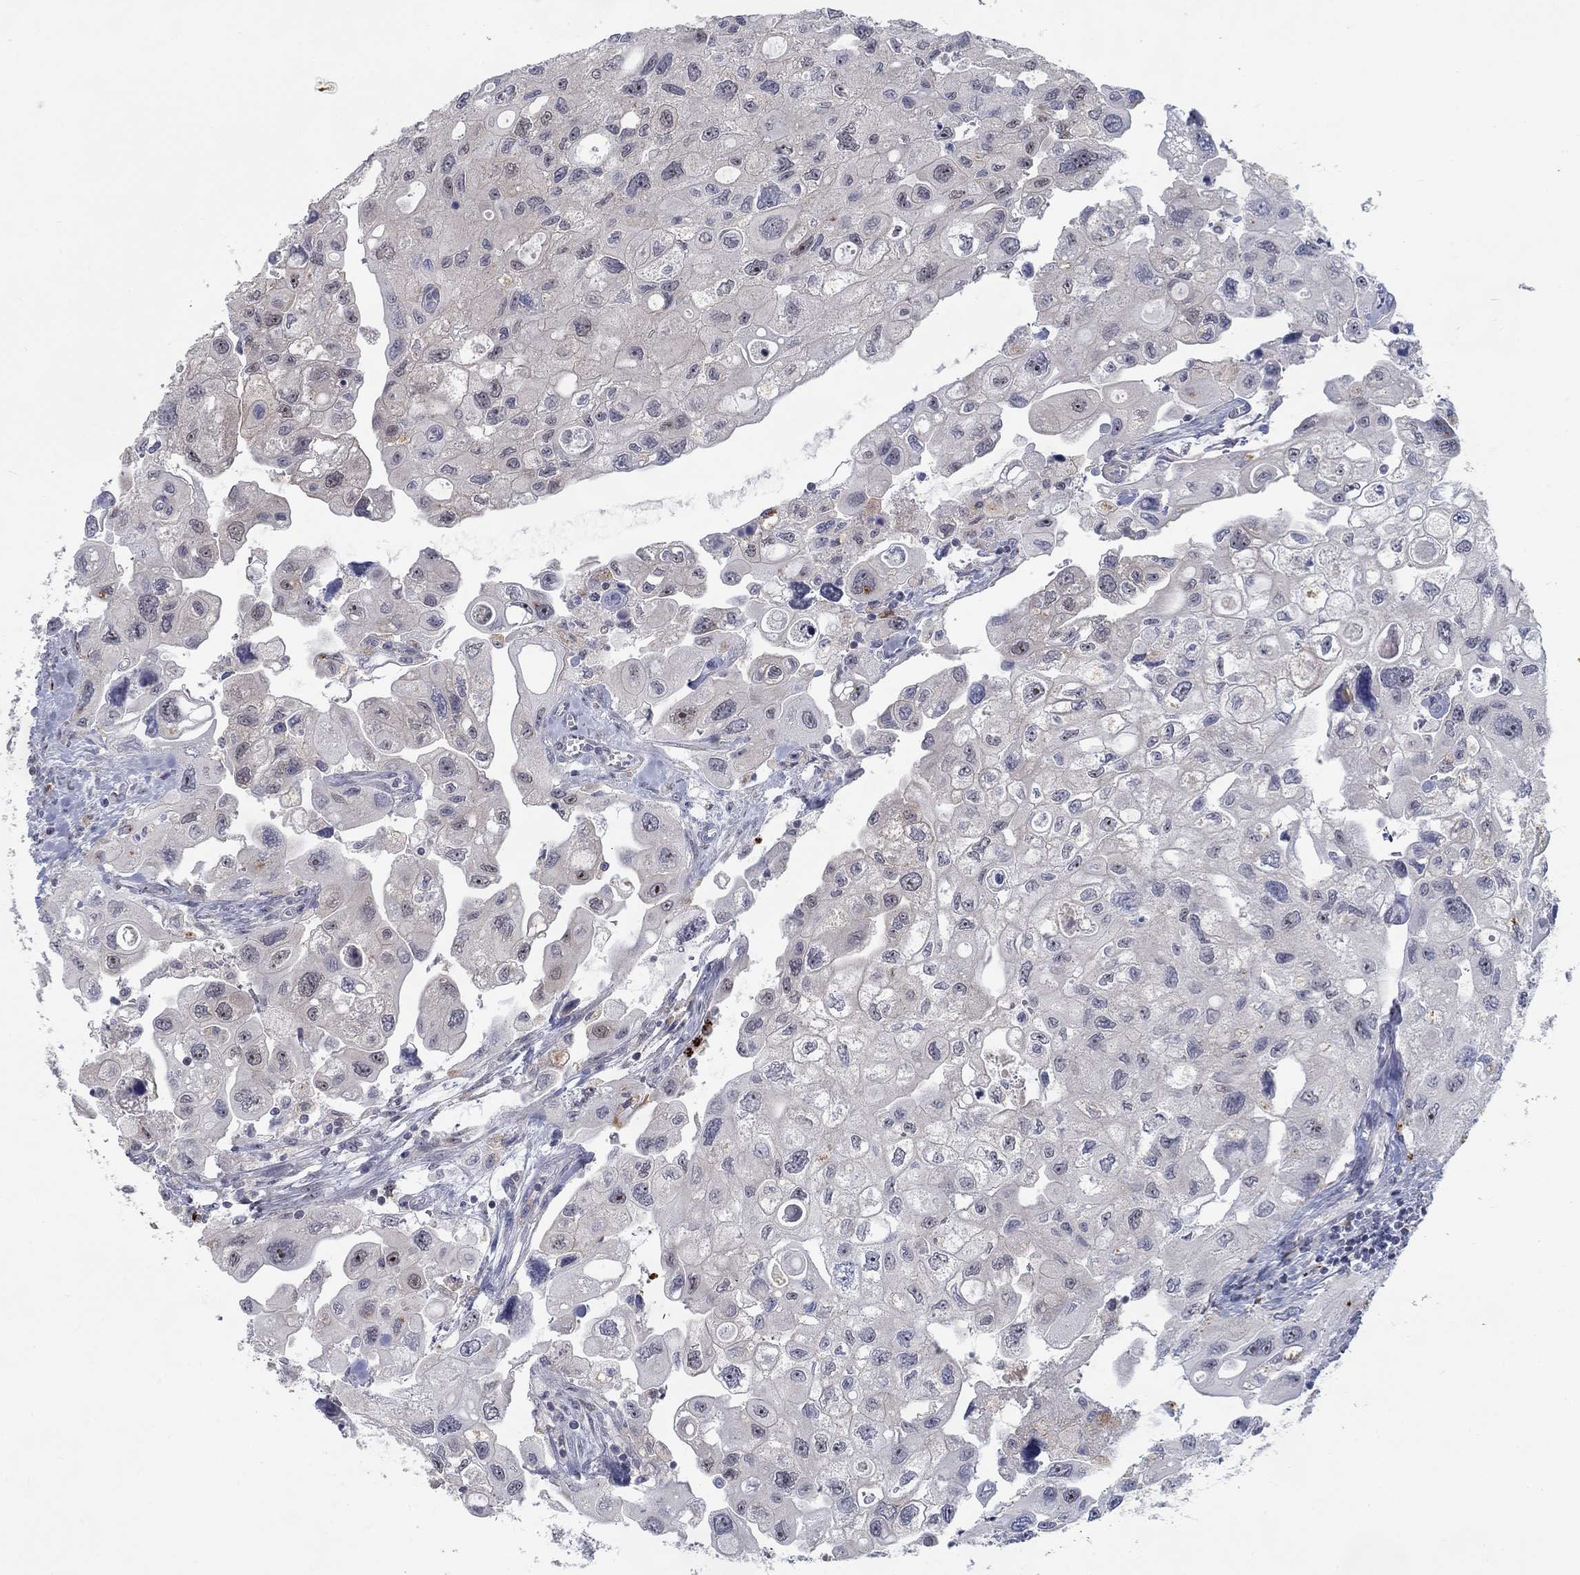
{"staining": {"intensity": "strong", "quantity": "<25%", "location": "nuclear"}, "tissue": "urothelial cancer", "cell_type": "Tumor cells", "image_type": "cancer", "snomed": [{"axis": "morphology", "description": "Urothelial carcinoma, High grade"}, {"axis": "topography", "description": "Urinary bladder"}], "caption": "DAB (3,3'-diaminobenzidine) immunohistochemical staining of urothelial carcinoma (high-grade) exhibits strong nuclear protein expression in approximately <25% of tumor cells. (DAB (3,3'-diaminobenzidine) IHC with brightfield microscopy, high magnification).", "gene": "MTSS2", "patient": {"sex": "male", "age": 59}}